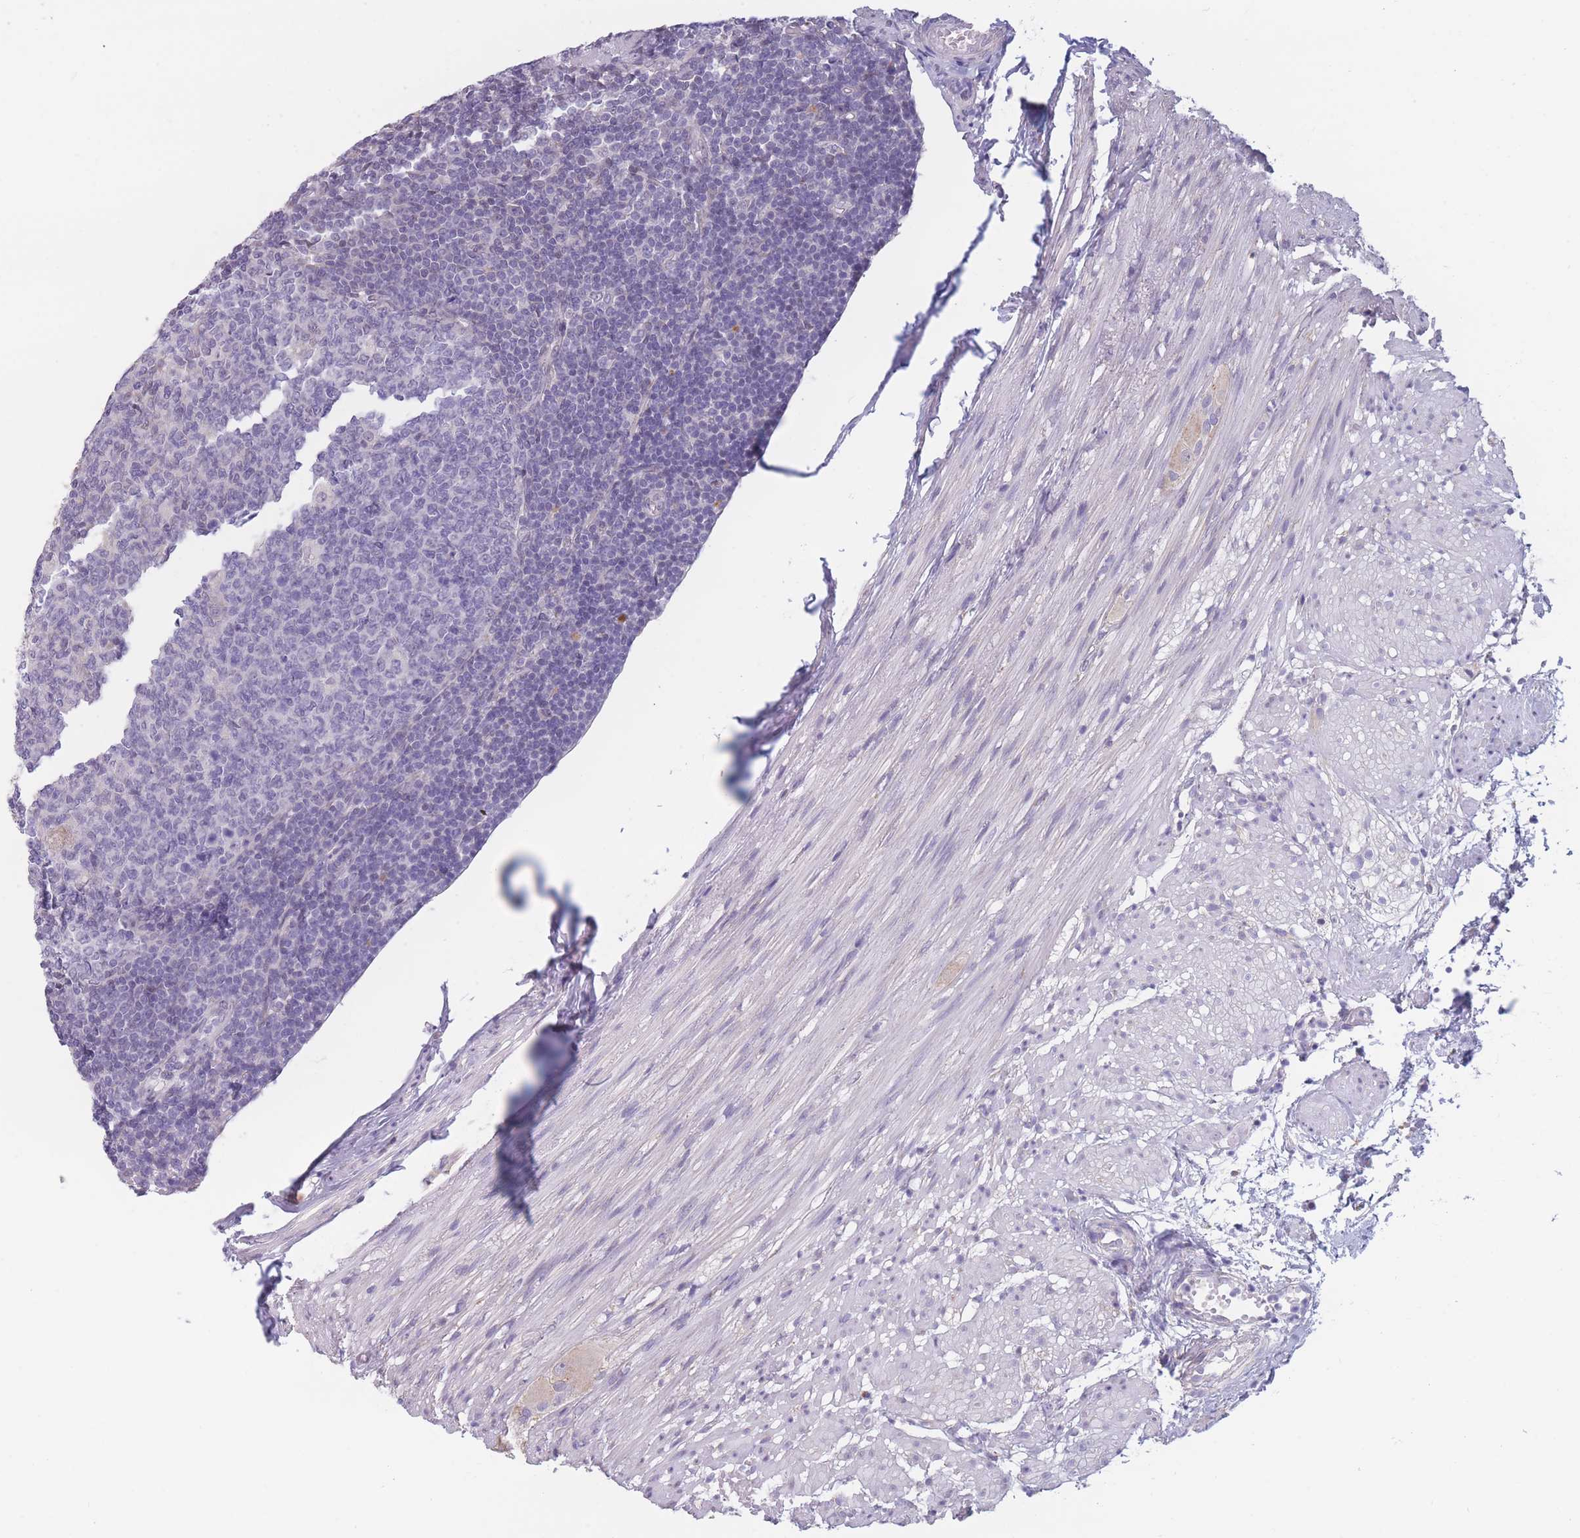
{"staining": {"intensity": "weak", "quantity": "<25%", "location": "cytoplasmic/membranous"}, "tissue": "appendix", "cell_type": "Glandular cells", "image_type": "normal", "snomed": [{"axis": "morphology", "description": "Normal tissue, NOS"}, {"axis": "topography", "description": "Appendix"}], "caption": "This is an IHC photomicrograph of unremarkable human appendix. There is no staining in glandular cells.", "gene": "COL27A1", "patient": {"sex": "male", "age": 83}}